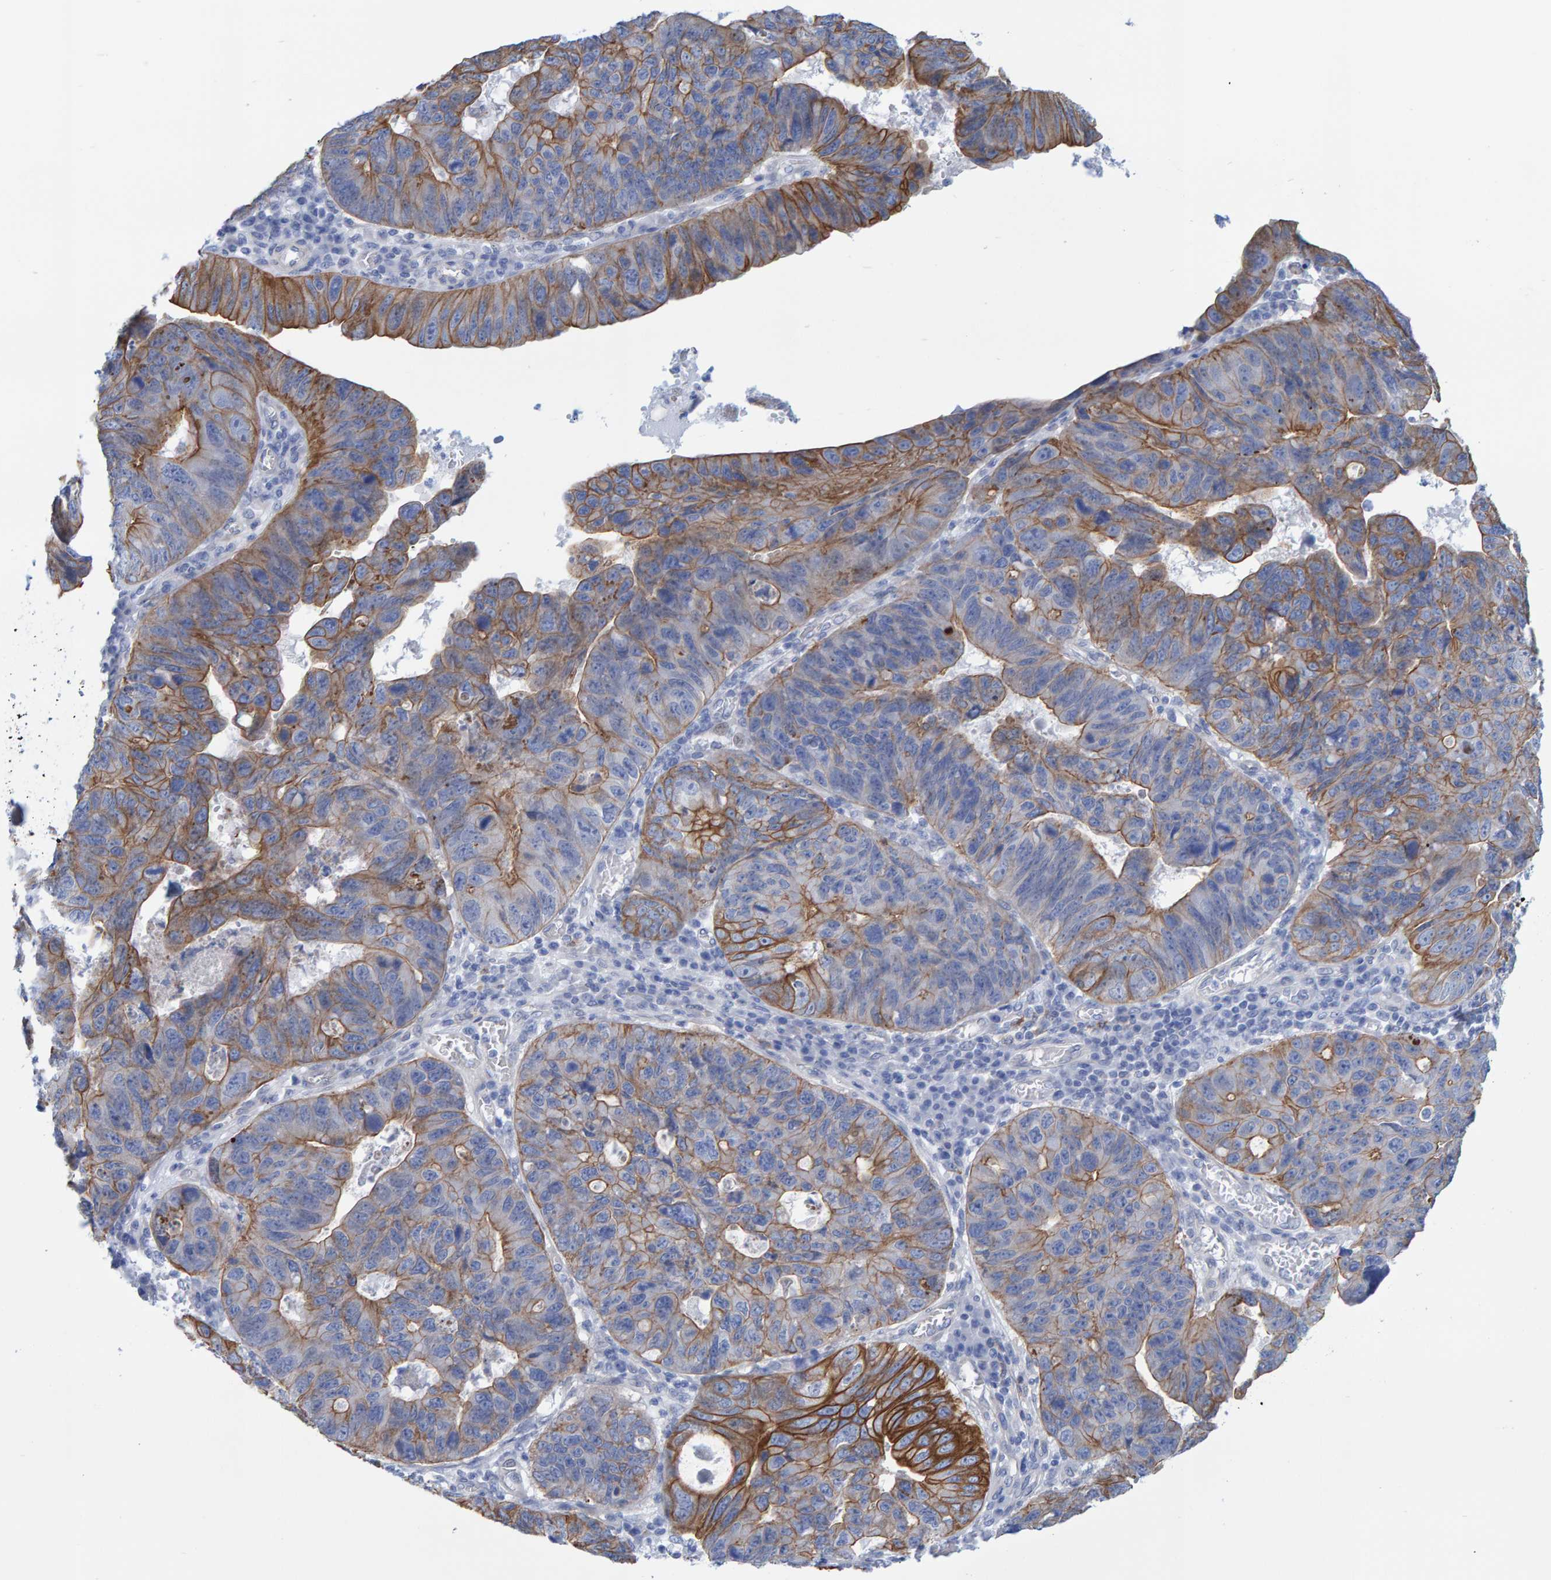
{"staining": {"intensity": "moderate", "quantity": "25%-75%", "location": "cytoplasmic/membranous"}, "tissue": "stomach cancer", "cell_type": "Tumor cells", "image_type": "cancer", "snomed": [{"axis": "morphology", "description": "Adenocarcinoma, NOS"}, {"axis": "topography", "description": "Stomach"}], "caption": "A brown stain labels moderate cytoplasmic/membranous expression of a protein in stomach cancer (adenocarcinoma) tumor cells.", "gene": "JAKMIP3", "patient": {"sex": "male", "age": 59}}